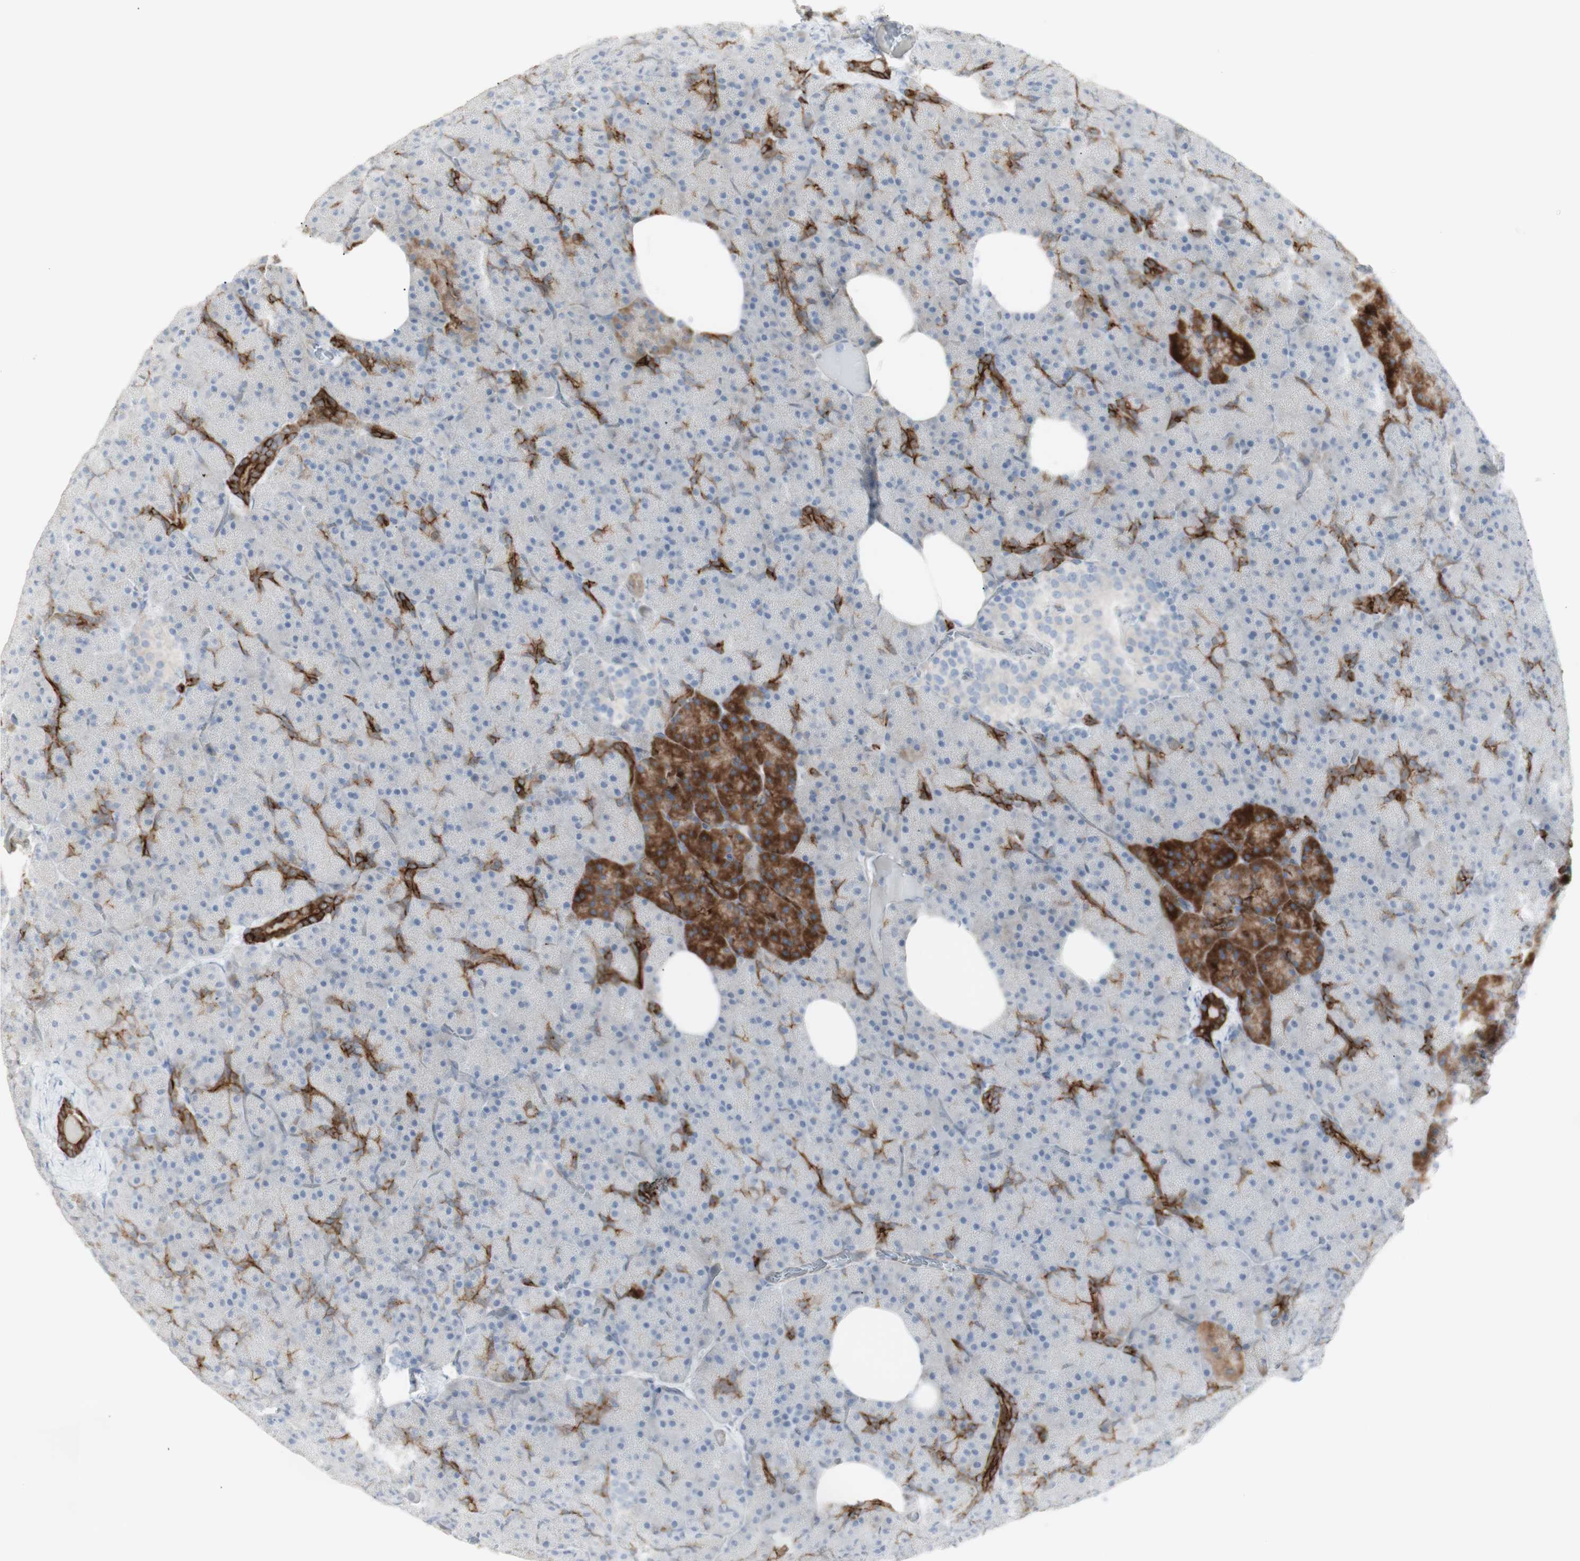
{"staining": {"intensity": "strong", "quantity": "25%-75%", "location": "cytoplasmic/membranous"}, "tissue": "pancreas", "cell_type": "Exocrine glandular cells", "image_type": "normal", "snomed": [{"axis": "morphology", "description": "Normal tissue, NOS"}, {"axis": "topography", "description": "Pancreas"}], "caption": "Immunohistochemical staining of normal pancreas reveals strong cytoplasmic/membranous protein staining in about 25%-75% of exocrine glandular cells. The staining was performed using DAB, with brown indicating positive protein expression. Nuclei are stained blue with hematoxylin.", "gene": "NDST4", "patient": {"sex": "female", "age": 35}}